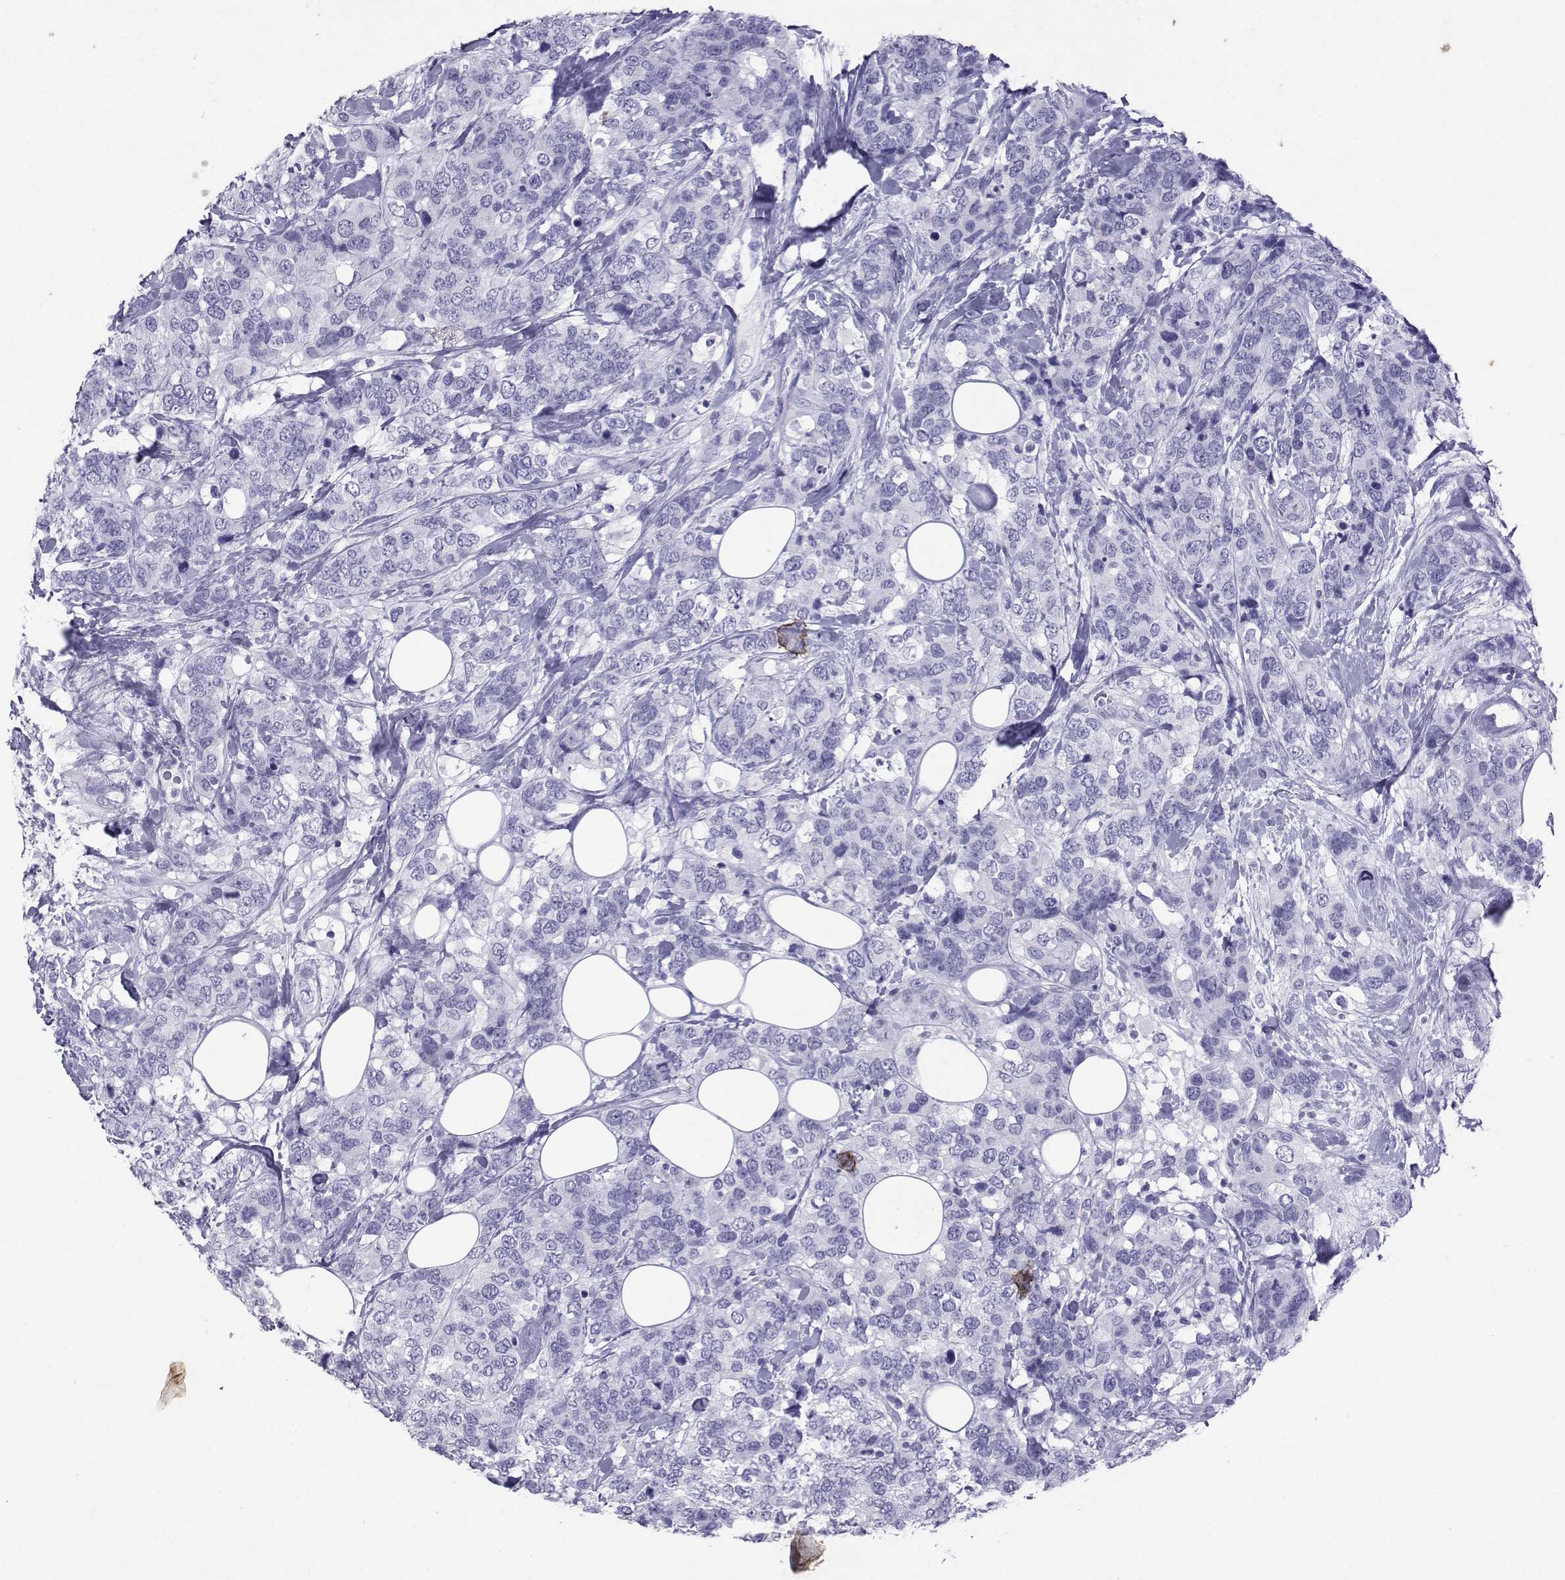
{"staining": {"intensity": "negative", "quantity": "none", "location": "none"}, "tissue": "breast cancer", "cell_type": "Tumor cells", "image_type": "cancer", "snomed": [{"axis": "morphology", "description": "Lobular carcinoma"}, {"axis": "topography", "description": "Breast"}], "caption": "Breast cancer (lobular carcinoma) was stained to show a protein in brown. There is no significant positivity in tumor cells.", "gene": "LORICRIN", "patient": {"sex": "female", "age": 59}}